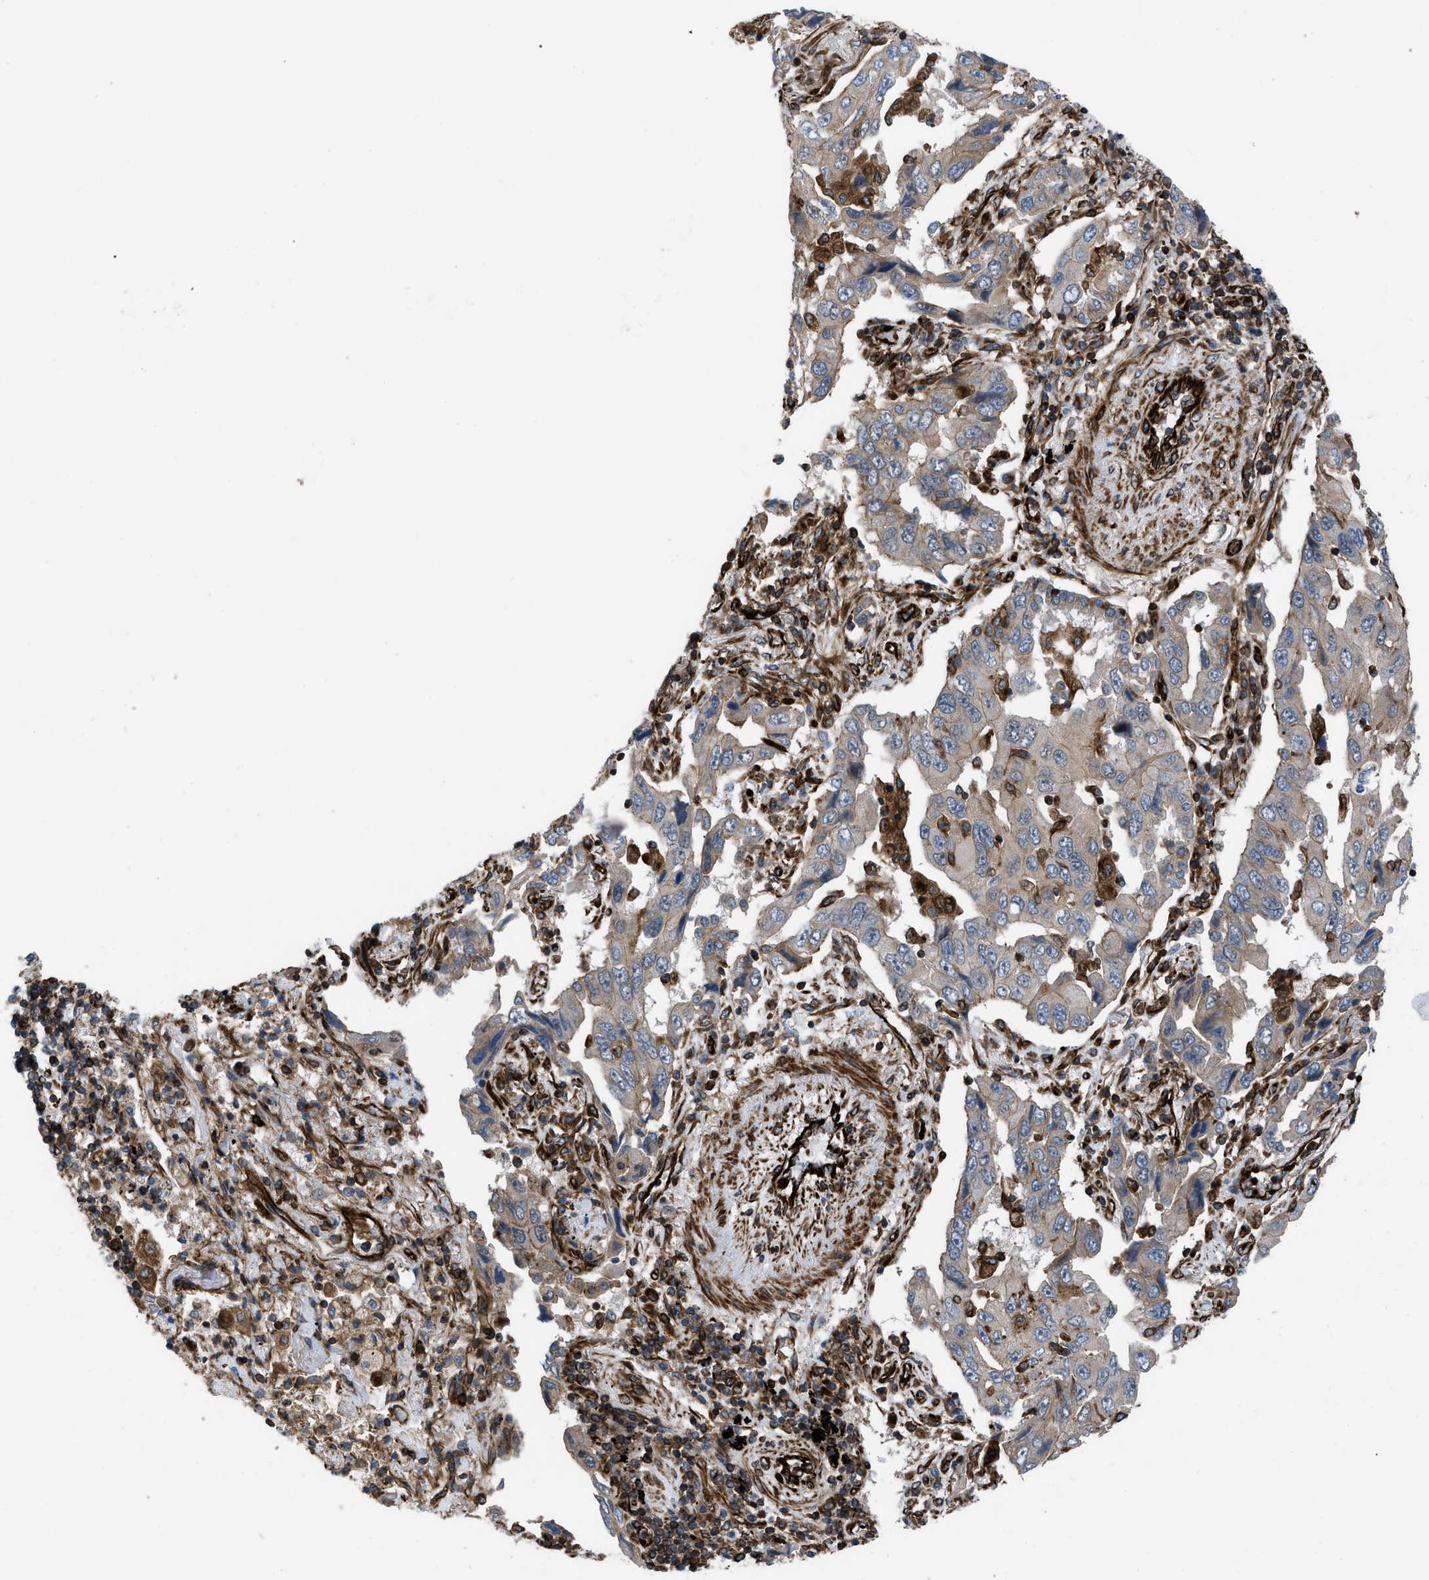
{"staining": {"intensity": "weak", "quantity": "25%-75%", "location": "cytoplasmic/membranous"}, "tissue": "lung cancer", "cell_type": "Tumor cells", "image_type": "cancer", "snomed": [{"axis": "morphology", "description": "Adenocarcinoma, NOS"}, {"axis": "topography", "description": "Lung"}], "caption": "Adenocarcinoma (lung) tissue demonstrates weak cytoplasmic/membranous expression in approximately 25%-75% of tumor cells, visualized by immunohistochemistry.", "gene": "PTPRE", "patient": {"sex": "female", "age": 65}}